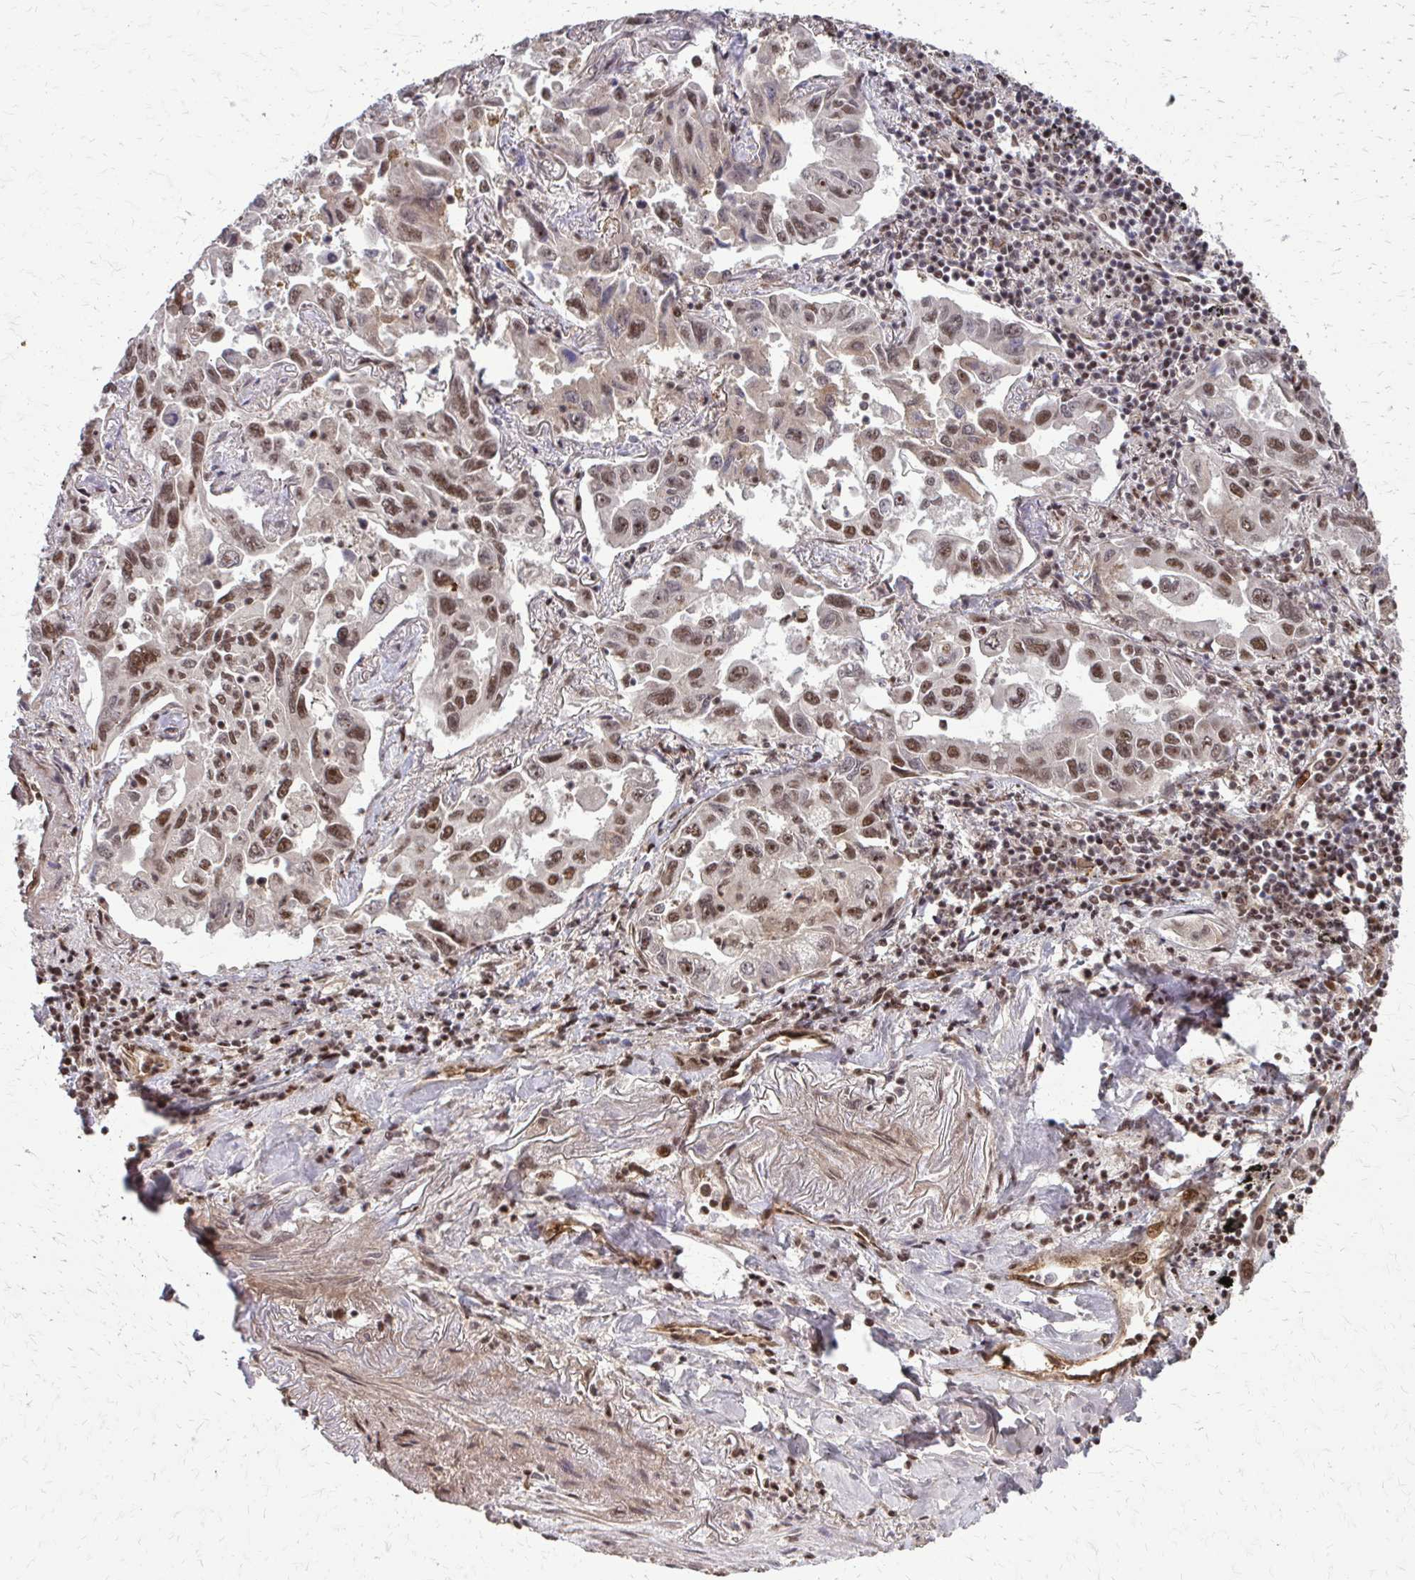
{"staining": {"intensity": "moderate", "quantity": ">75%", "location": "nuclear"}, "tissue": "lung cancer", "cell_type": "Tumor cells", "image_type": "cancer", "snomed": [{"axis": "morphology", "description": "Adenocarcinoma, NOS"}, {"axis": "topography", "description": "Lung"}], "caption": "There is medium levels of moderate nuclear expression in tumor cells of adenocarcinoma (lung), as demonstrated by immunohistochemical staining (brown color).", "gene": "SS18", "patient": {"sex": "male", "age": 64}}